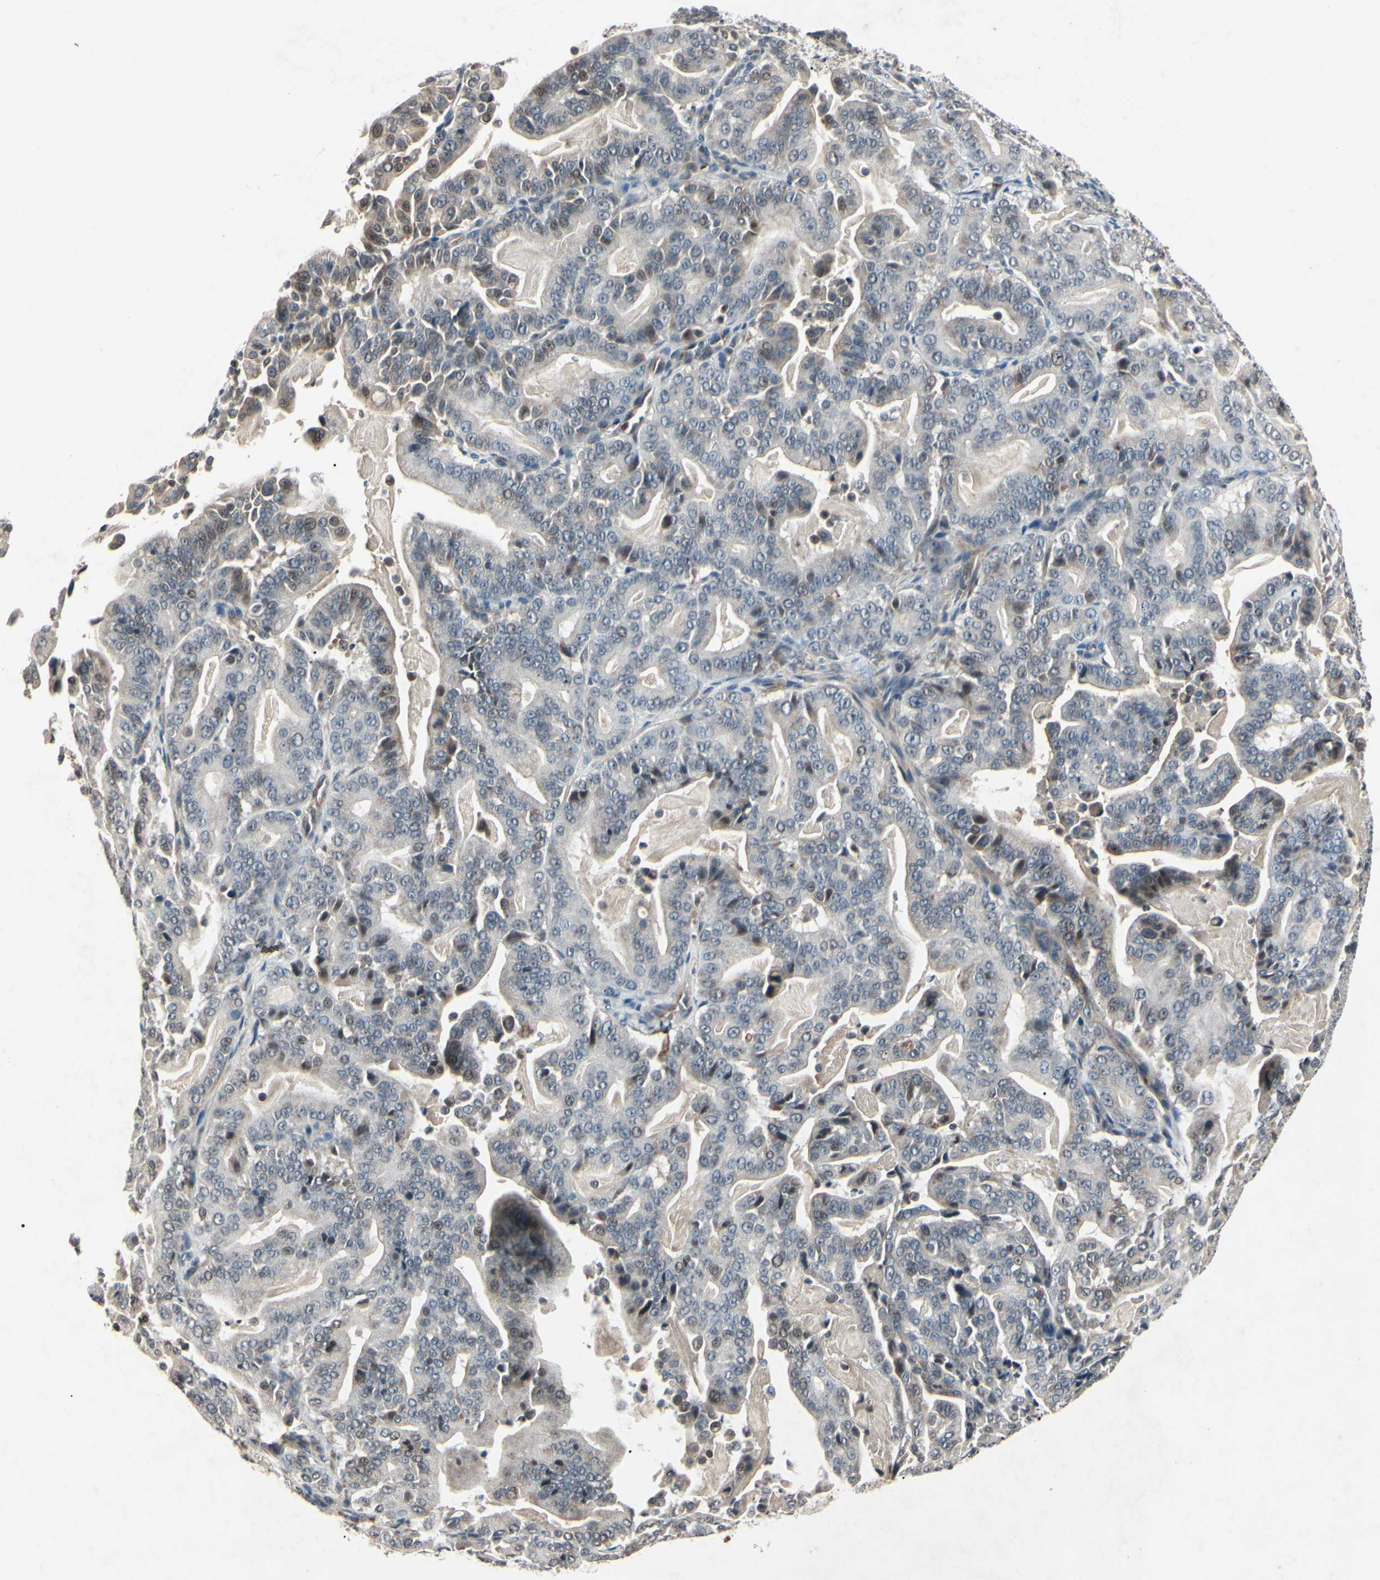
{"staining": {"intensity": "negative", "quantity": "none", "location": "none"}, "tissue": "pancreatic cancer", "cell_type": "Tumor cells", "image_type": "cancer", "snomed": [{"axis": "morphology", "description": "Adenocarcinoma, NOS"}, {"axis": "topography", "description": "Pancreas"}], "caption": "Immunohistochemistry (IHC) photomicrograph of pancreatic cancer (adenocarcinoma) stained for a protein (brown), which exhibits no staining in tumor cells.", "gene": "AEBP1", "patient": {"sex": "male", "age": 63}}